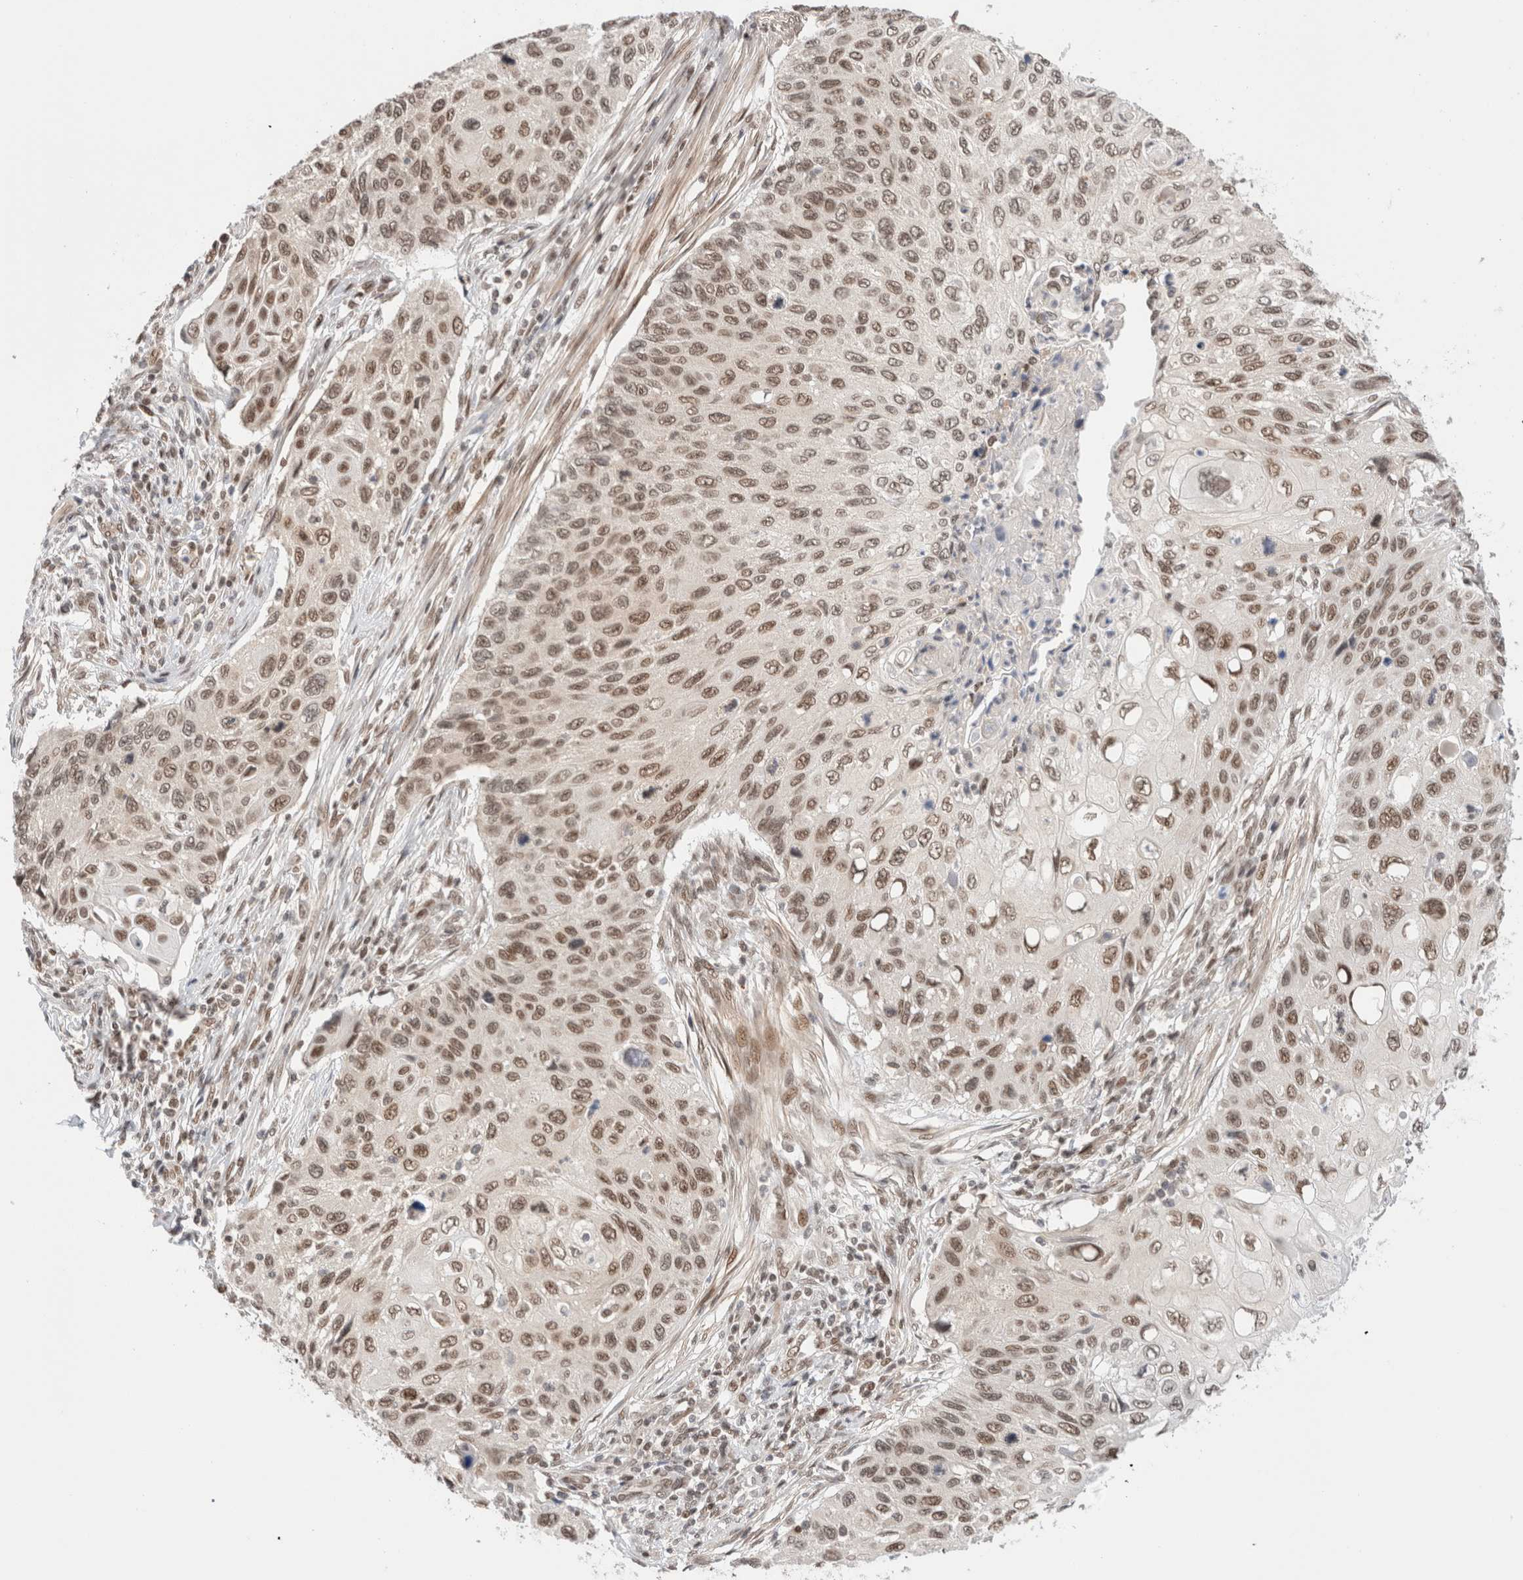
{"staining": {"intensity": "moderate", "quantity": ">75%", "location": "nuclear"}, "tissue": "cervical cancer", "cell_type": "Tumor cells", "image_type": "cancer", "snomed": [{"axis": "morphology", "description": "Squamous cell carcinoma, NOS"}, {"axis": "topography", "description": "Cervix"}], "caption": "High-magnification brightfield microscopy of cervical cancer (squamous cell carcinoma) stained with DAB (3,3'-diaminobenzidine) (brown) and counterstained with hematoxylin (blue). tumor cells exhibit moderate nuclear positivity is appreciated in about>75% of cells.", "gene": "GATAD2A", "patient": {"sex": "female", "age": 70}}